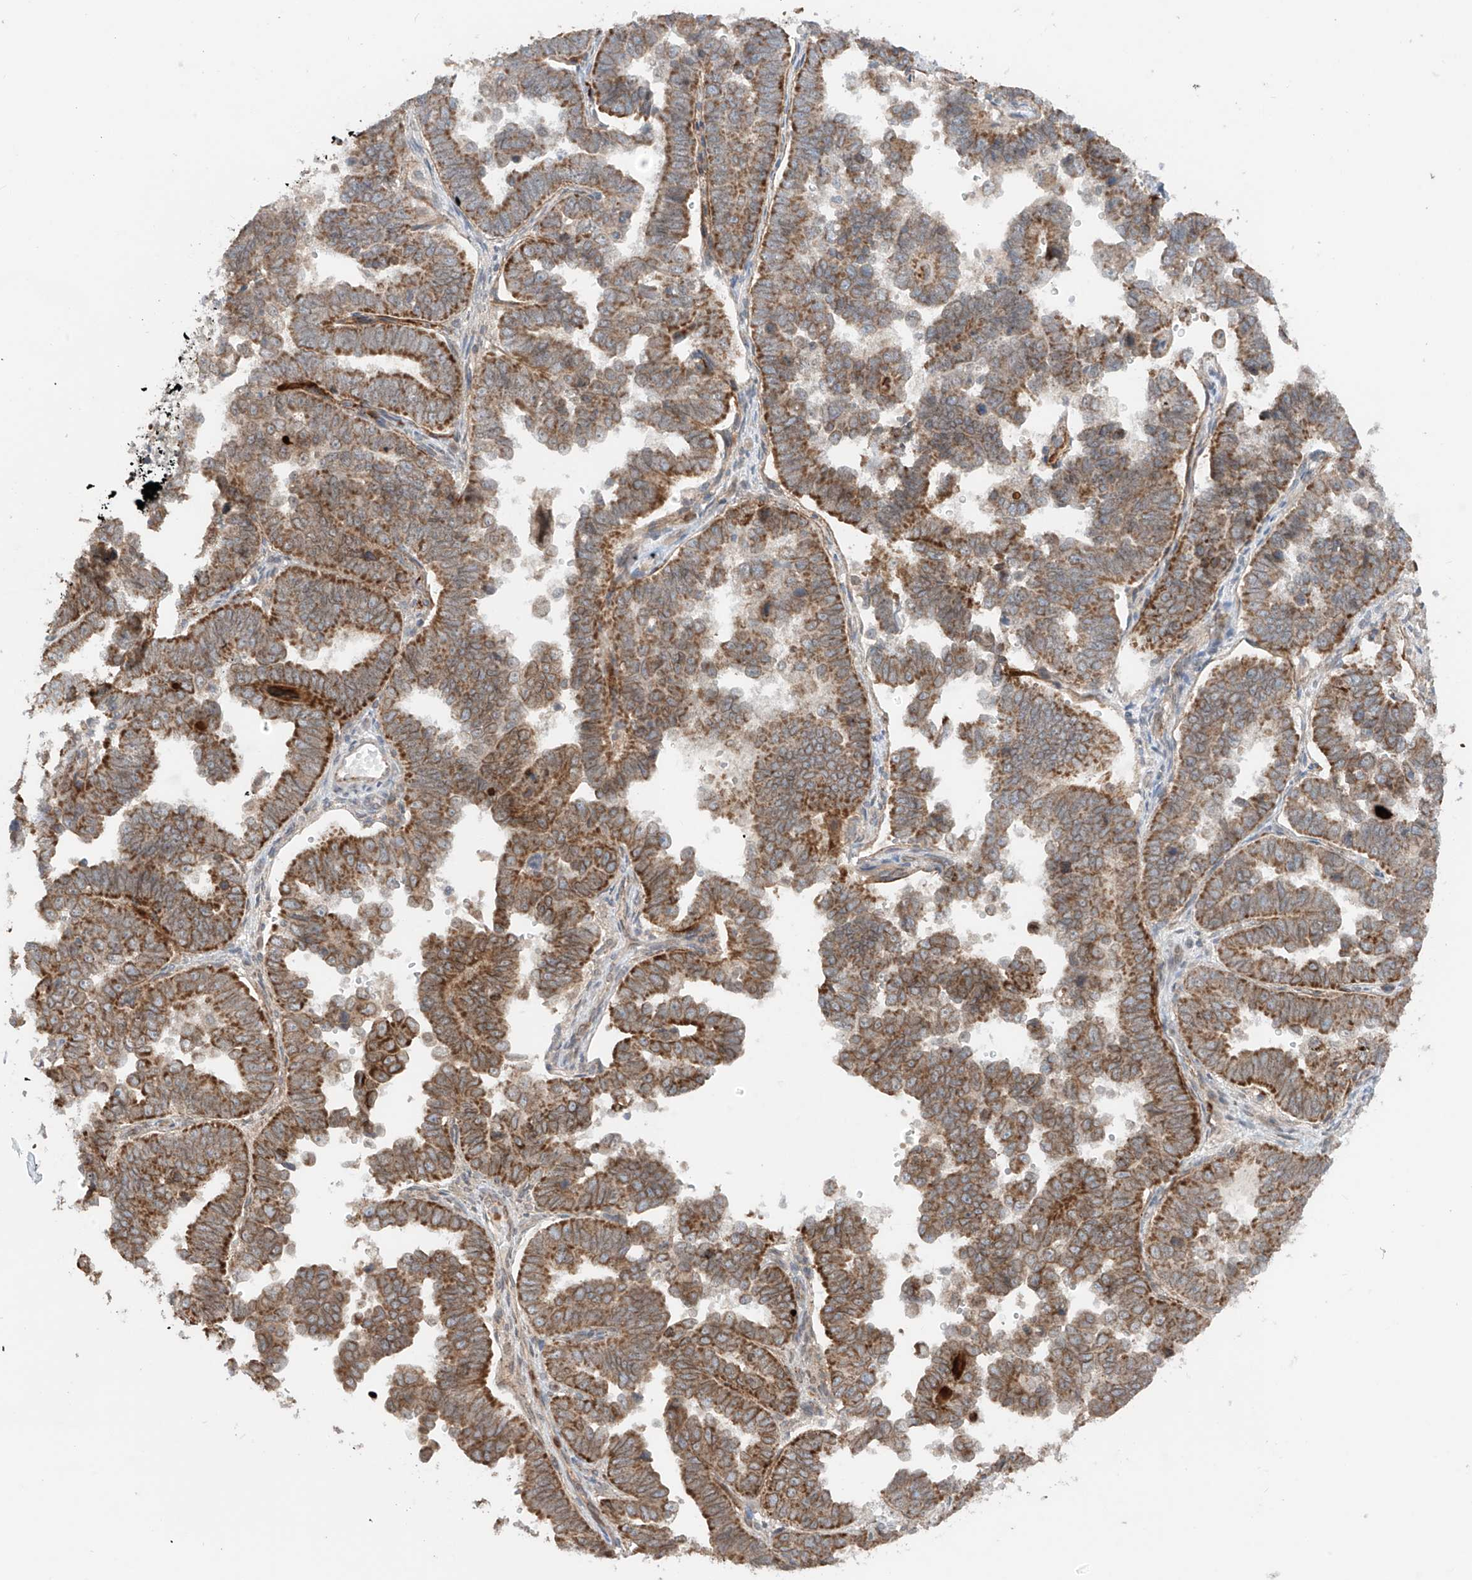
{"staining": {"intensity": "moderate", "quantity": ">75%", "location": "cytoplasmic/membranous"}, "tissue": "endometrial cancer", "cell_type": "Tumor cells", "image_type": "cancer", "snomed": [{"axis": "morphology", "description": "Adenocarcinoma, NOS"}, {"axis": "topography", "description": "Endometrium"}], "caption": "A brown stain highlights moderate cytoplasmic/membranous positivity of a protein in human endometrial adenocarcinoma tumor cells. (DAB (3,3'-diaminobenzidine) IHC, brown staining for protein, blue staining for nuclei).", "gene": "AHCTF1", "patient": {"sex": "female", "age": 75}}